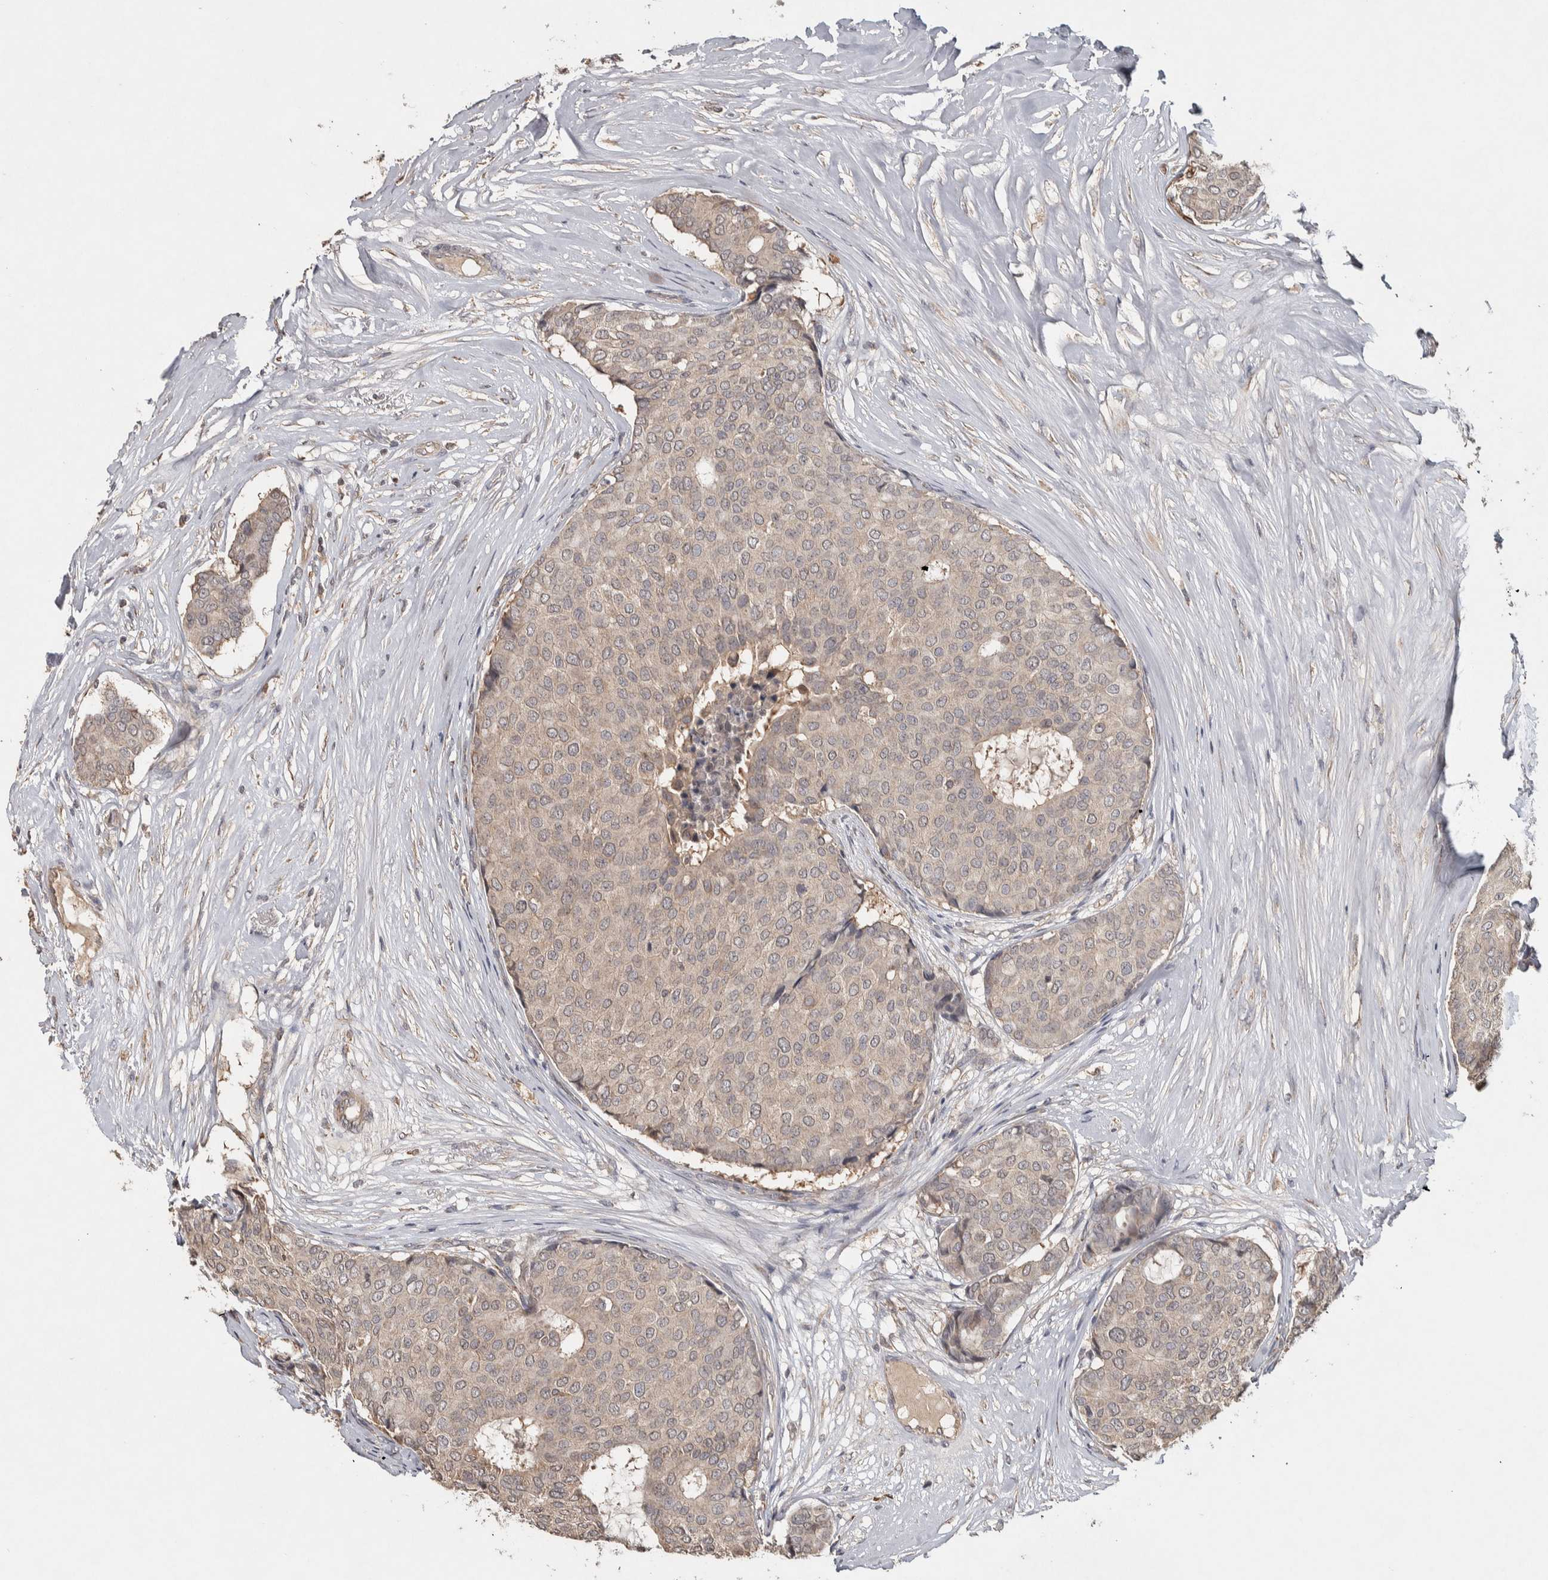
{"staining": {"intensity": "weak", "quantity": "<25%", "location": "cytoplasmic/membranous"}, "tissue": "breast cancer", "cell_type": "Tumor cells", "image_type": "cancer", "snomed": [{"axis": "morphology", "description": "Duct carcinoma"}, {"axis": "topography", "description": "Breast"}], "caption": "The image shows no staining of tumor cells in intraductal carcinoma (breast). (Stains: DAB (3,3'-diaminobenzidine) IHC with hematoxylin counter stain, Microscopy: brightfield microscopy at high magnification).", "gene": "EIF3H", "patient": {"sex": "female", "age": 75}}